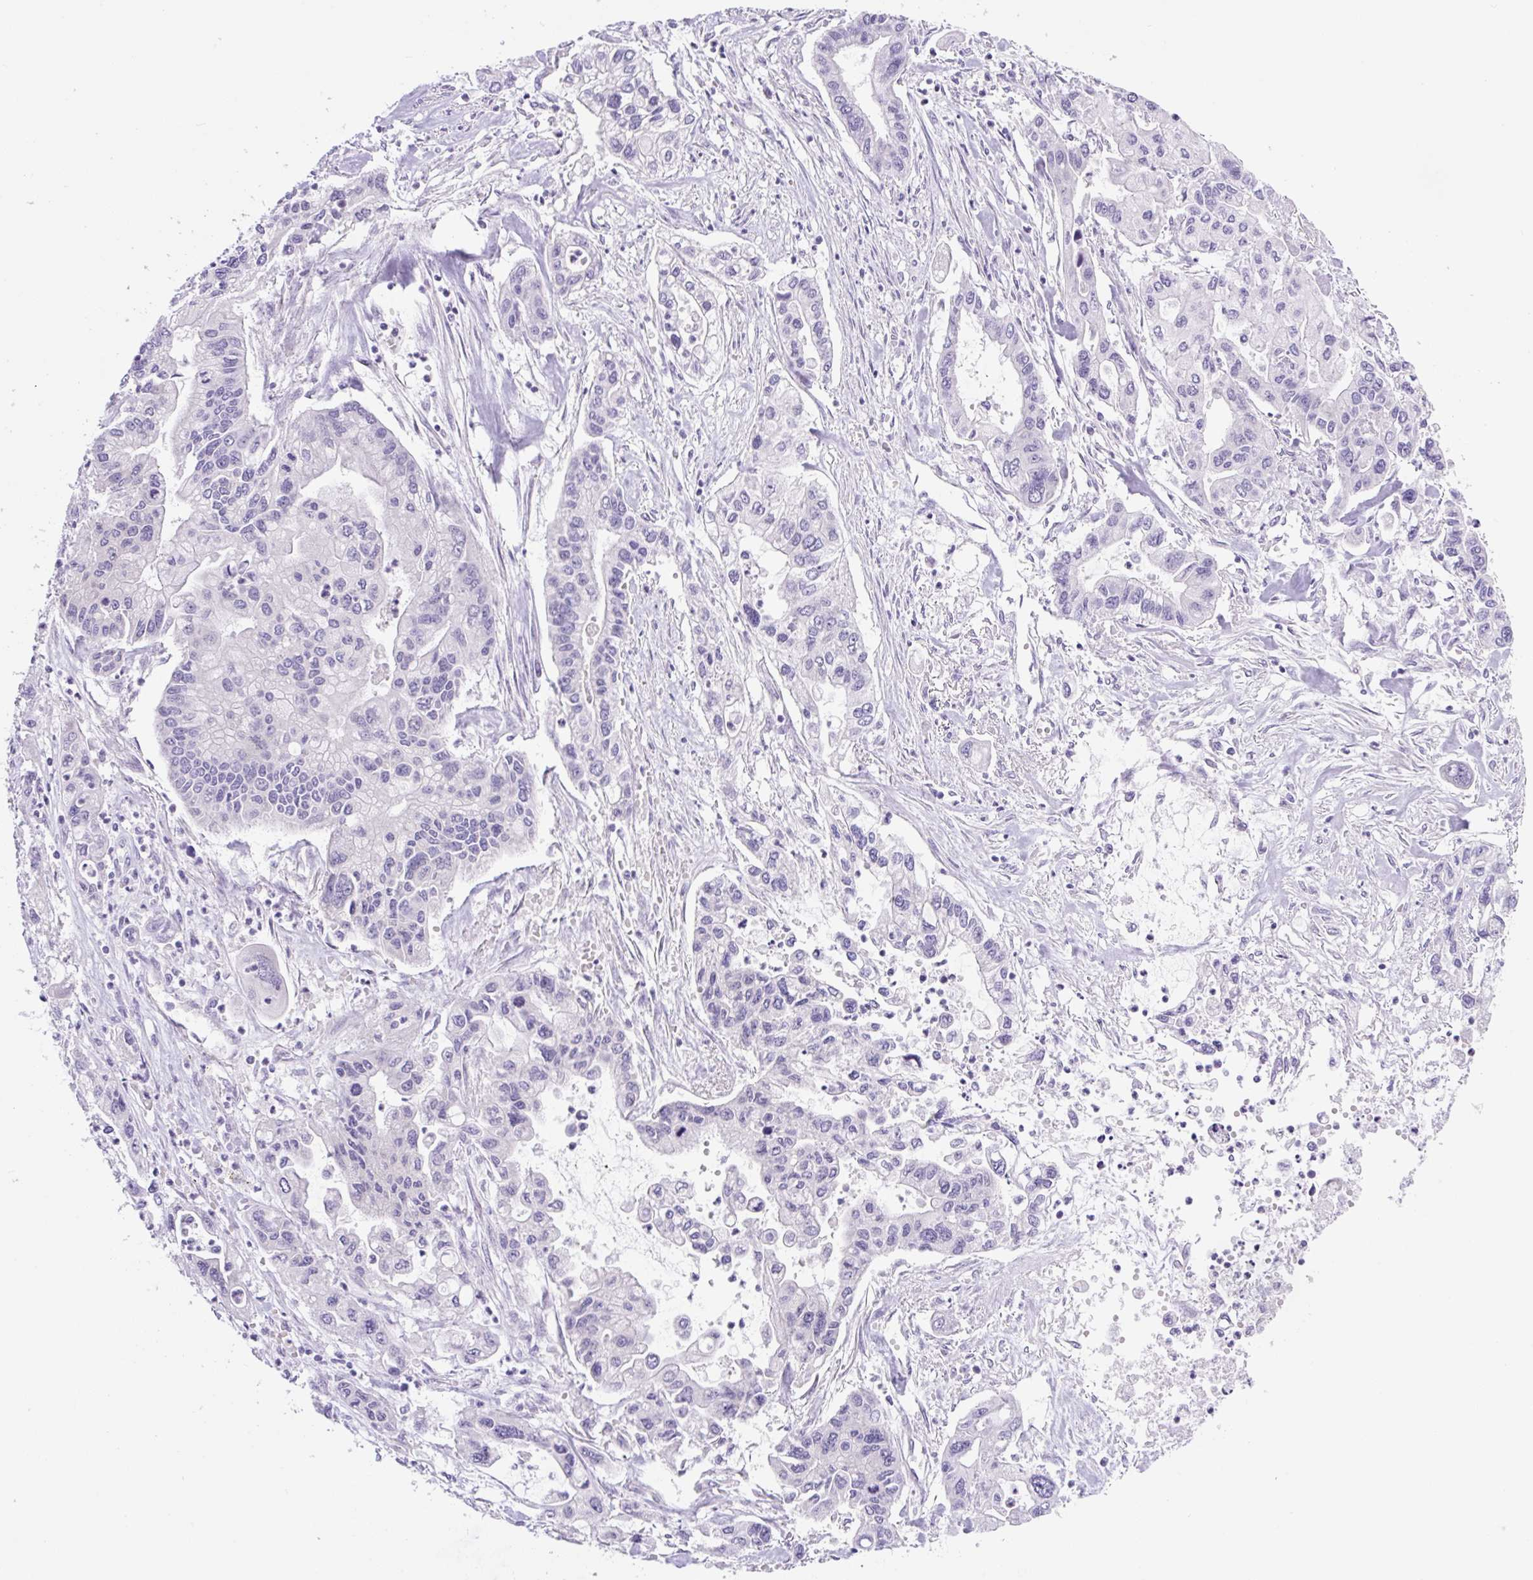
{"staining": {"intensity": "negative", "quantity": "none", "location": "none"}, "tissue": "pancreatic cancer", "cell_type": "Tumor cells", "image_type": "cancer", "snomed": [{"axis": "morphology", "description": "Adenocarcinoma, NOS"}, {"axis": "topography", "description": "Pancreas"}], "caption": "Tumor cells show no significant protein expression in pancreatic cancer. Brightfield microscopy of IHC stained with DAB (brown) and hematoxylin (blue), captured at high magnification.", "gene": "CAMK2B", "patient": {"sex": "male", "age": 62}}